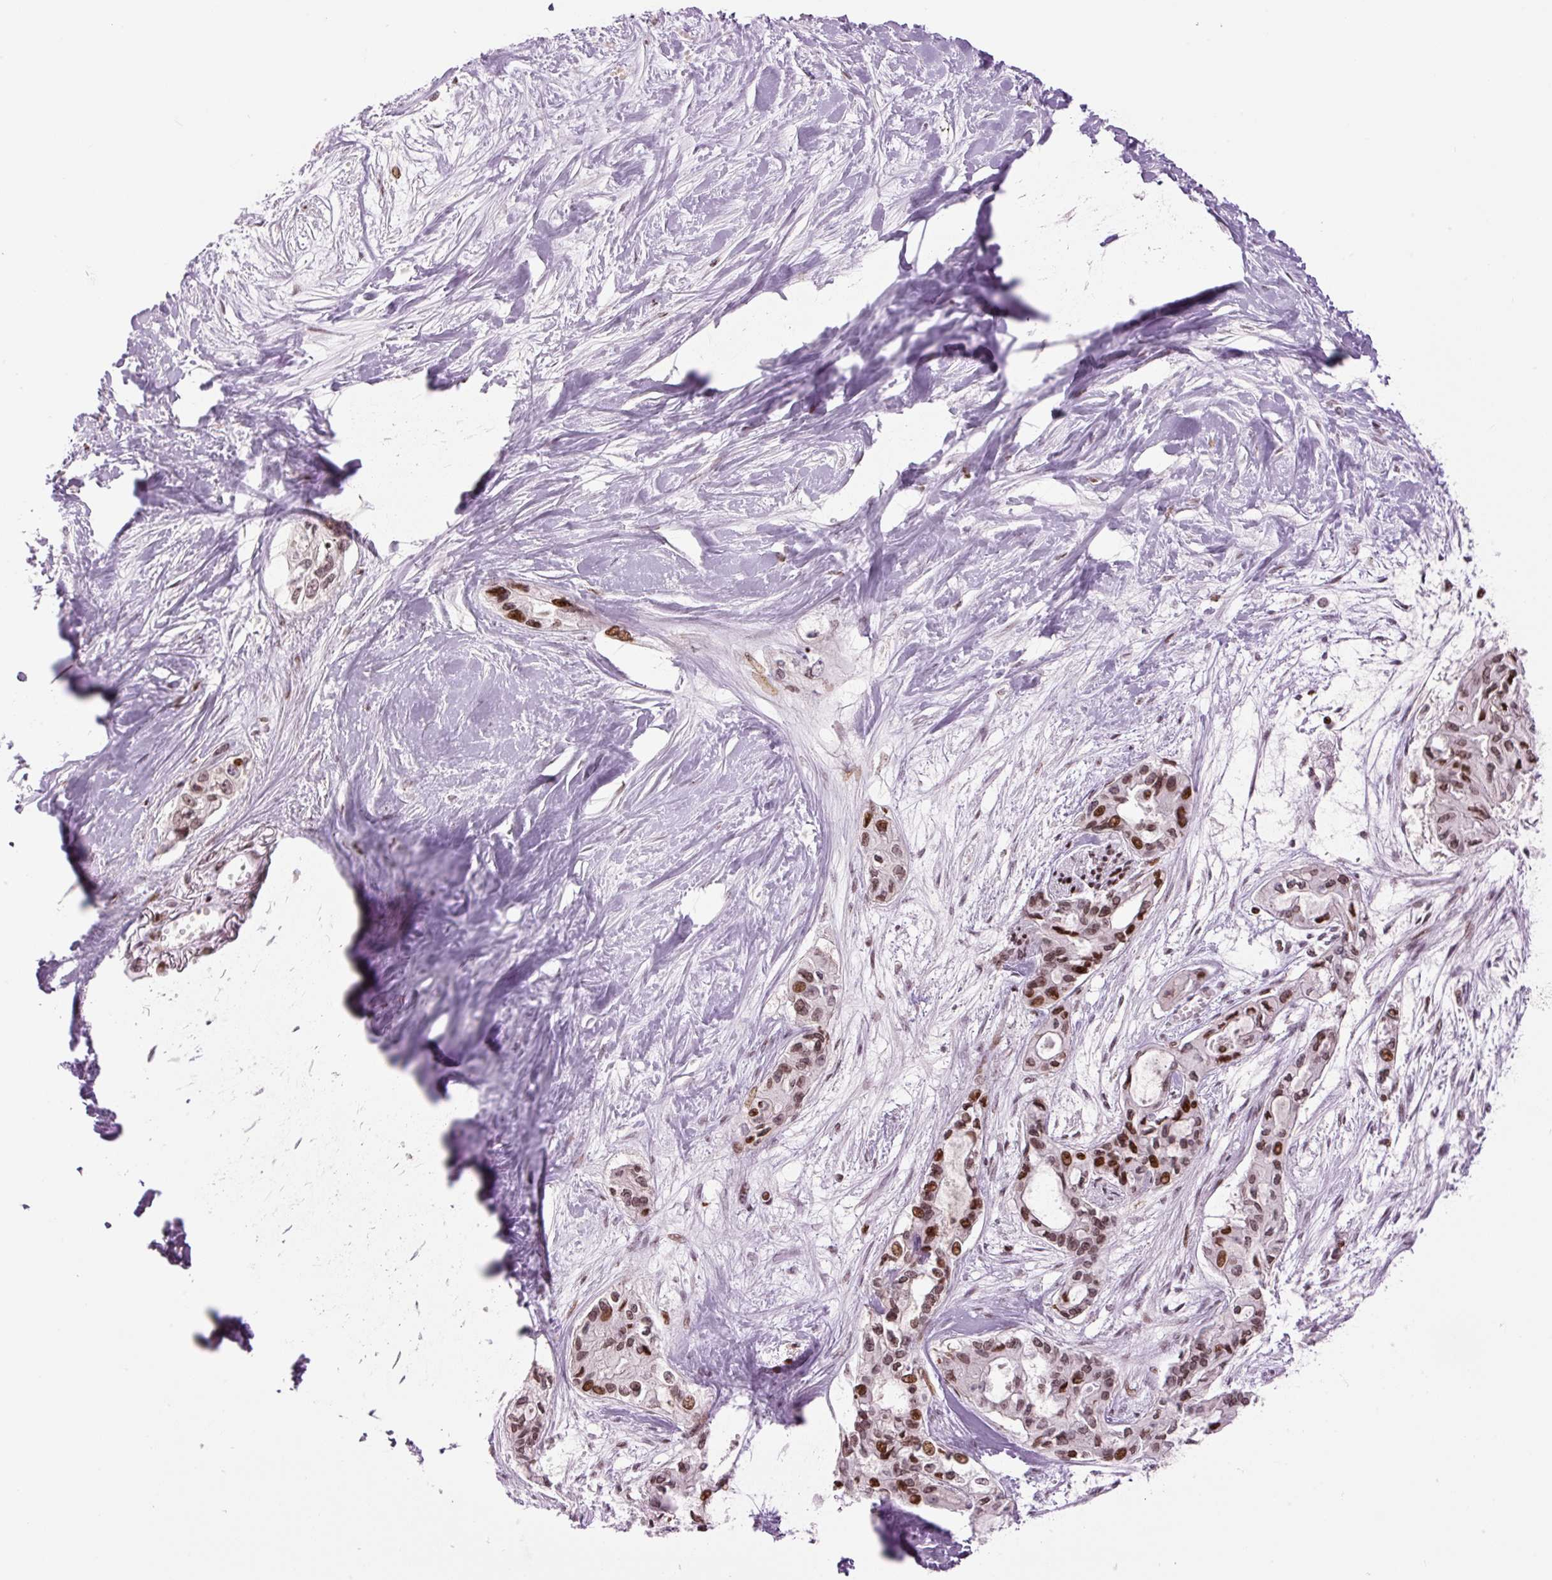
{"staining": {"intensity": "moderate", "quantity": ">75%", "location": "cytoplasmic/membranous,nuclear"}, "tissue": "pancreatic cancer", "cell_type": "Tumor cells", "image_type": "cancer", "snomed": [{"axis": "morphology", "description": "Adenocarcinoma, NOS"}, {"axis": "topography", "description": "Pancreas"}], "caption": "Immunohistochemistry micrograph of neoplastic tissue: pancreatic cancer stained using IHC demonstrates medium levels of moderate protein expression localized specifically in the cytoplasmic/membranous and nuclear of tumor cells, appearing as a cytoplasmic/membranous and nuclear brown color.", "gene": "TMEM177", "patient": {"sex": "female", "age": 50}}